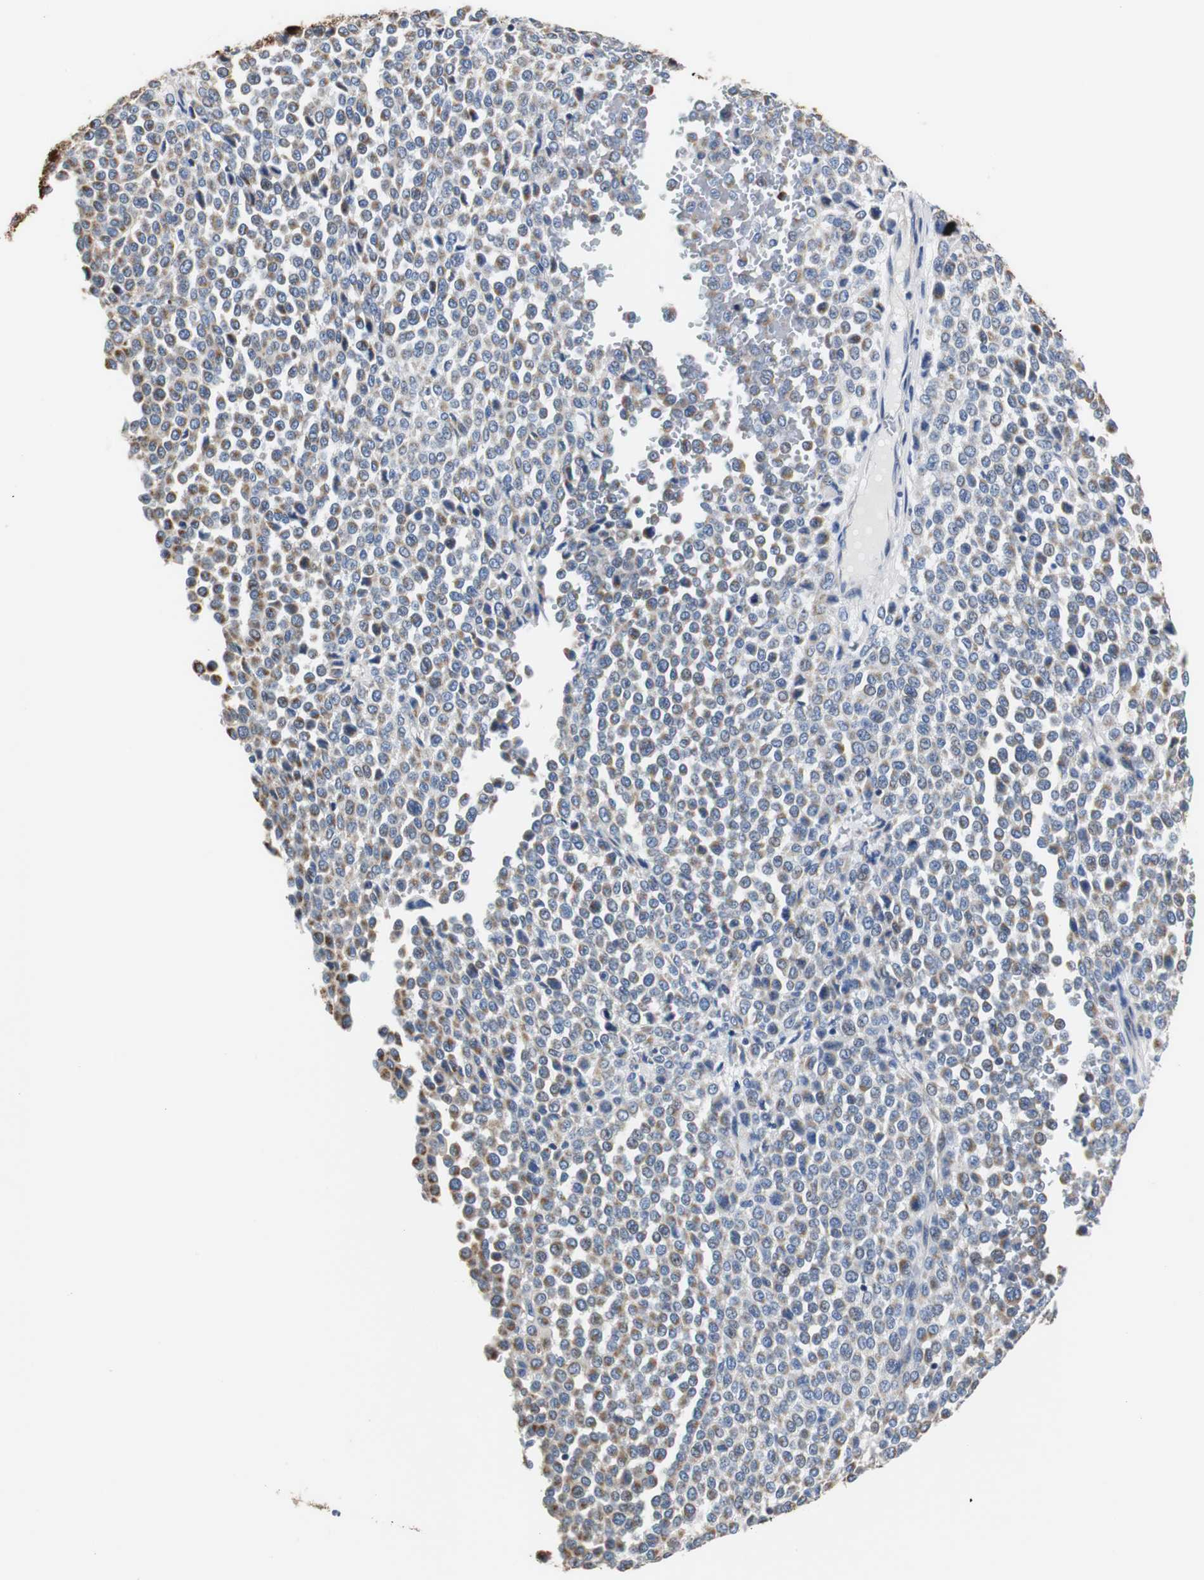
{"staining": {"intensity": "negative", "quantity": "none", "location": "none"}, "tissue": "melanoma", "cell_type": "Tumor cells", "image_type": "cancer", "snomed": [{"axis": "morphology", "description": "Malignant melanoma, Metastatic site"}, {"axis": "topography", "description": "Pancreas"}], "caption": "Tumor cells are negative for brown protein staining in melanoma. Brightfield microscopy of immunohistochemistry stained with DAB (3,3'-diaminobenzidine) (brown) and hematoxylin (blue), captured at high magnification.", "gene": "PCK1", "patient": {"sex": "female", "age": 30}}